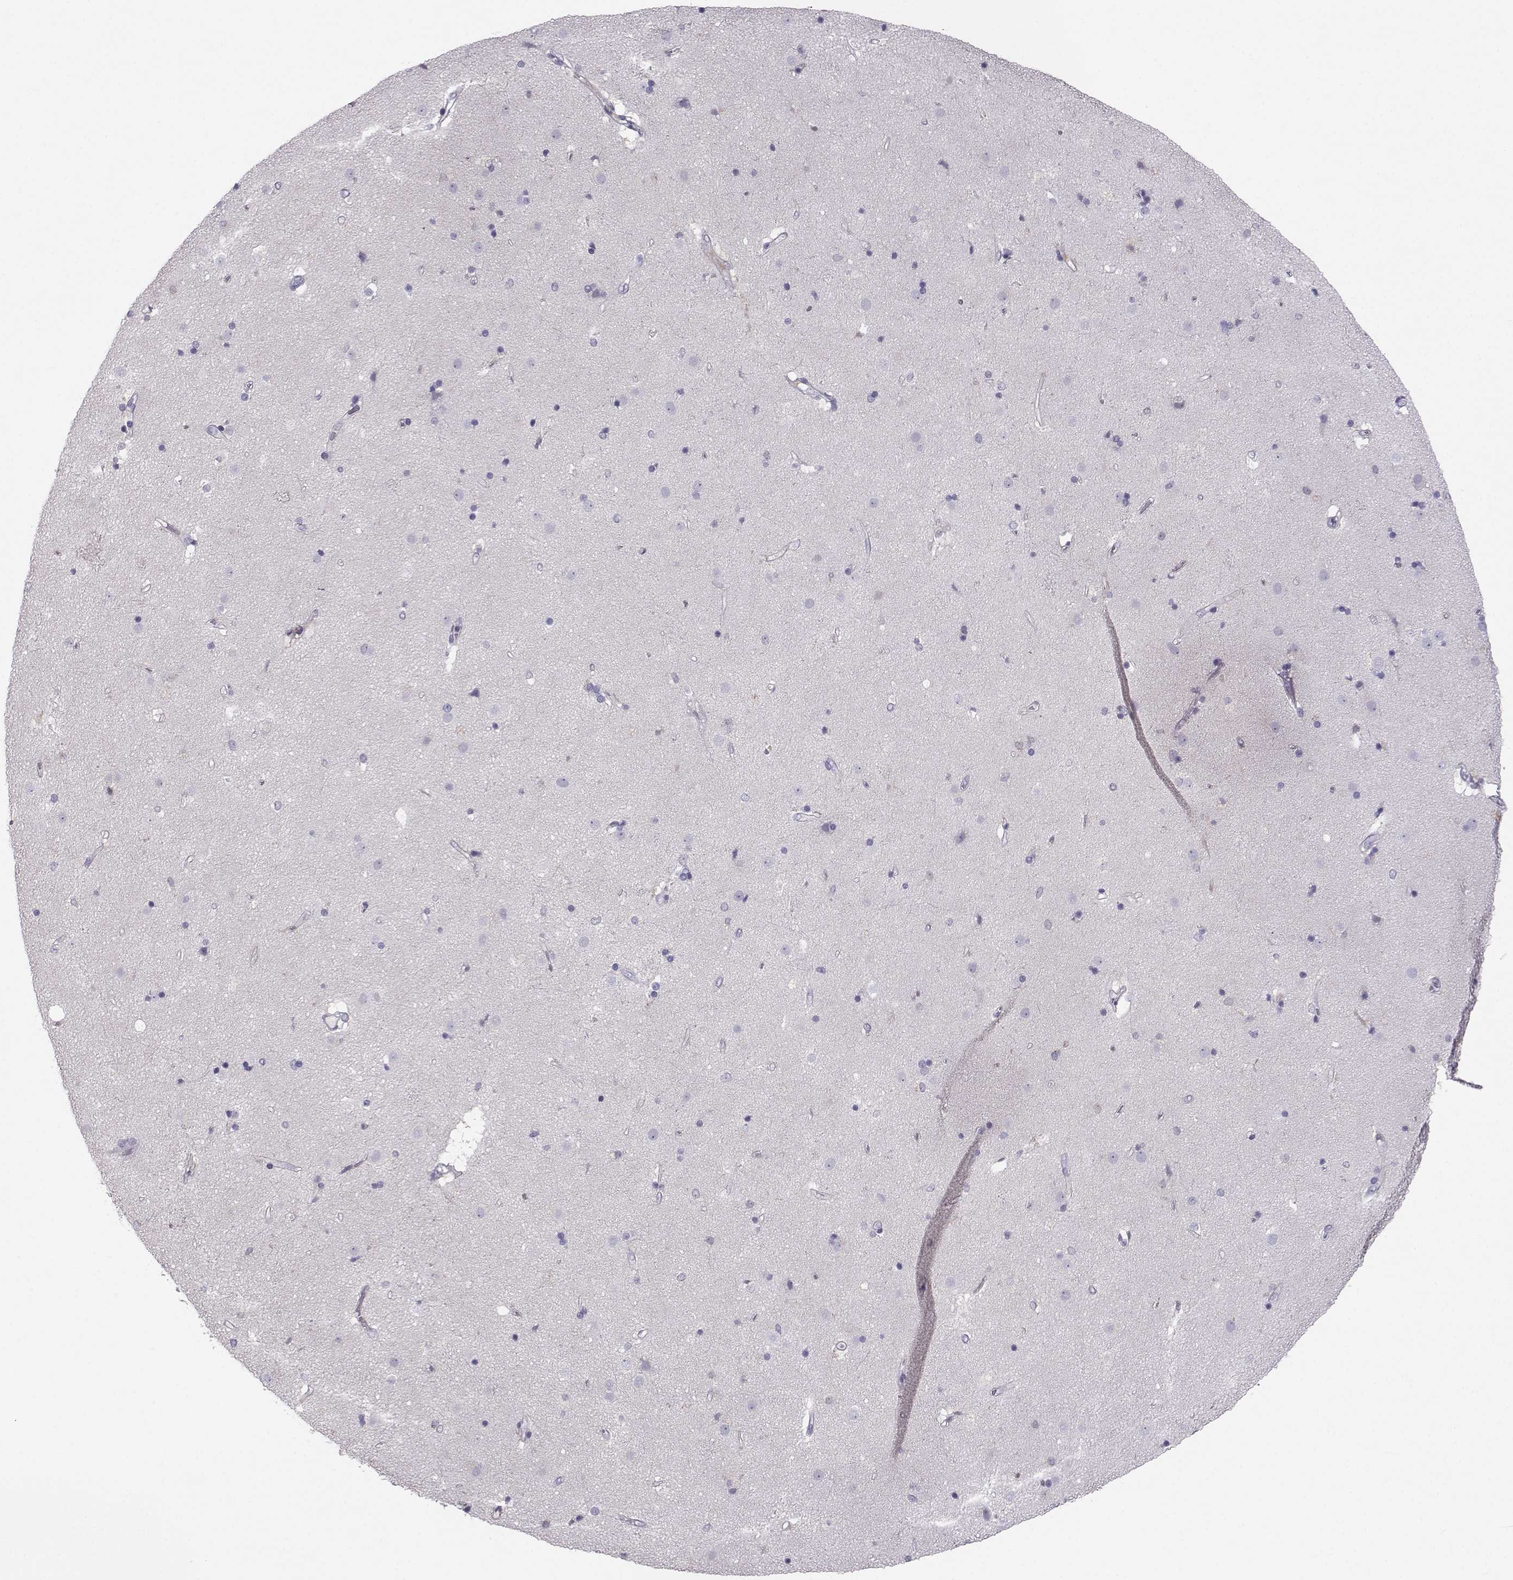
{"staining": {"intensity": "negative", "quantity": "none", "location": "none"}, "tissue": "caudate", "cell_type": "Glial cells", "image_type": "normal", "snomed": [{"axis": "morphology", "description": "Normal tissue, NOS"}, {"axis": "topography", "description": "Lateral ventricle wall"}], "caption": "IHC micrograph of benign caudate: human caudate stained with DAB (3,3'-diaminobenzidine) demonstrates no significant protein expression in glial cells. The staining is performed using DAB brown chromogen with nuclei counter-stained in using hematoxylin.", "gene": "MROH7", "patient": {"sex": "female", "age": 71}}